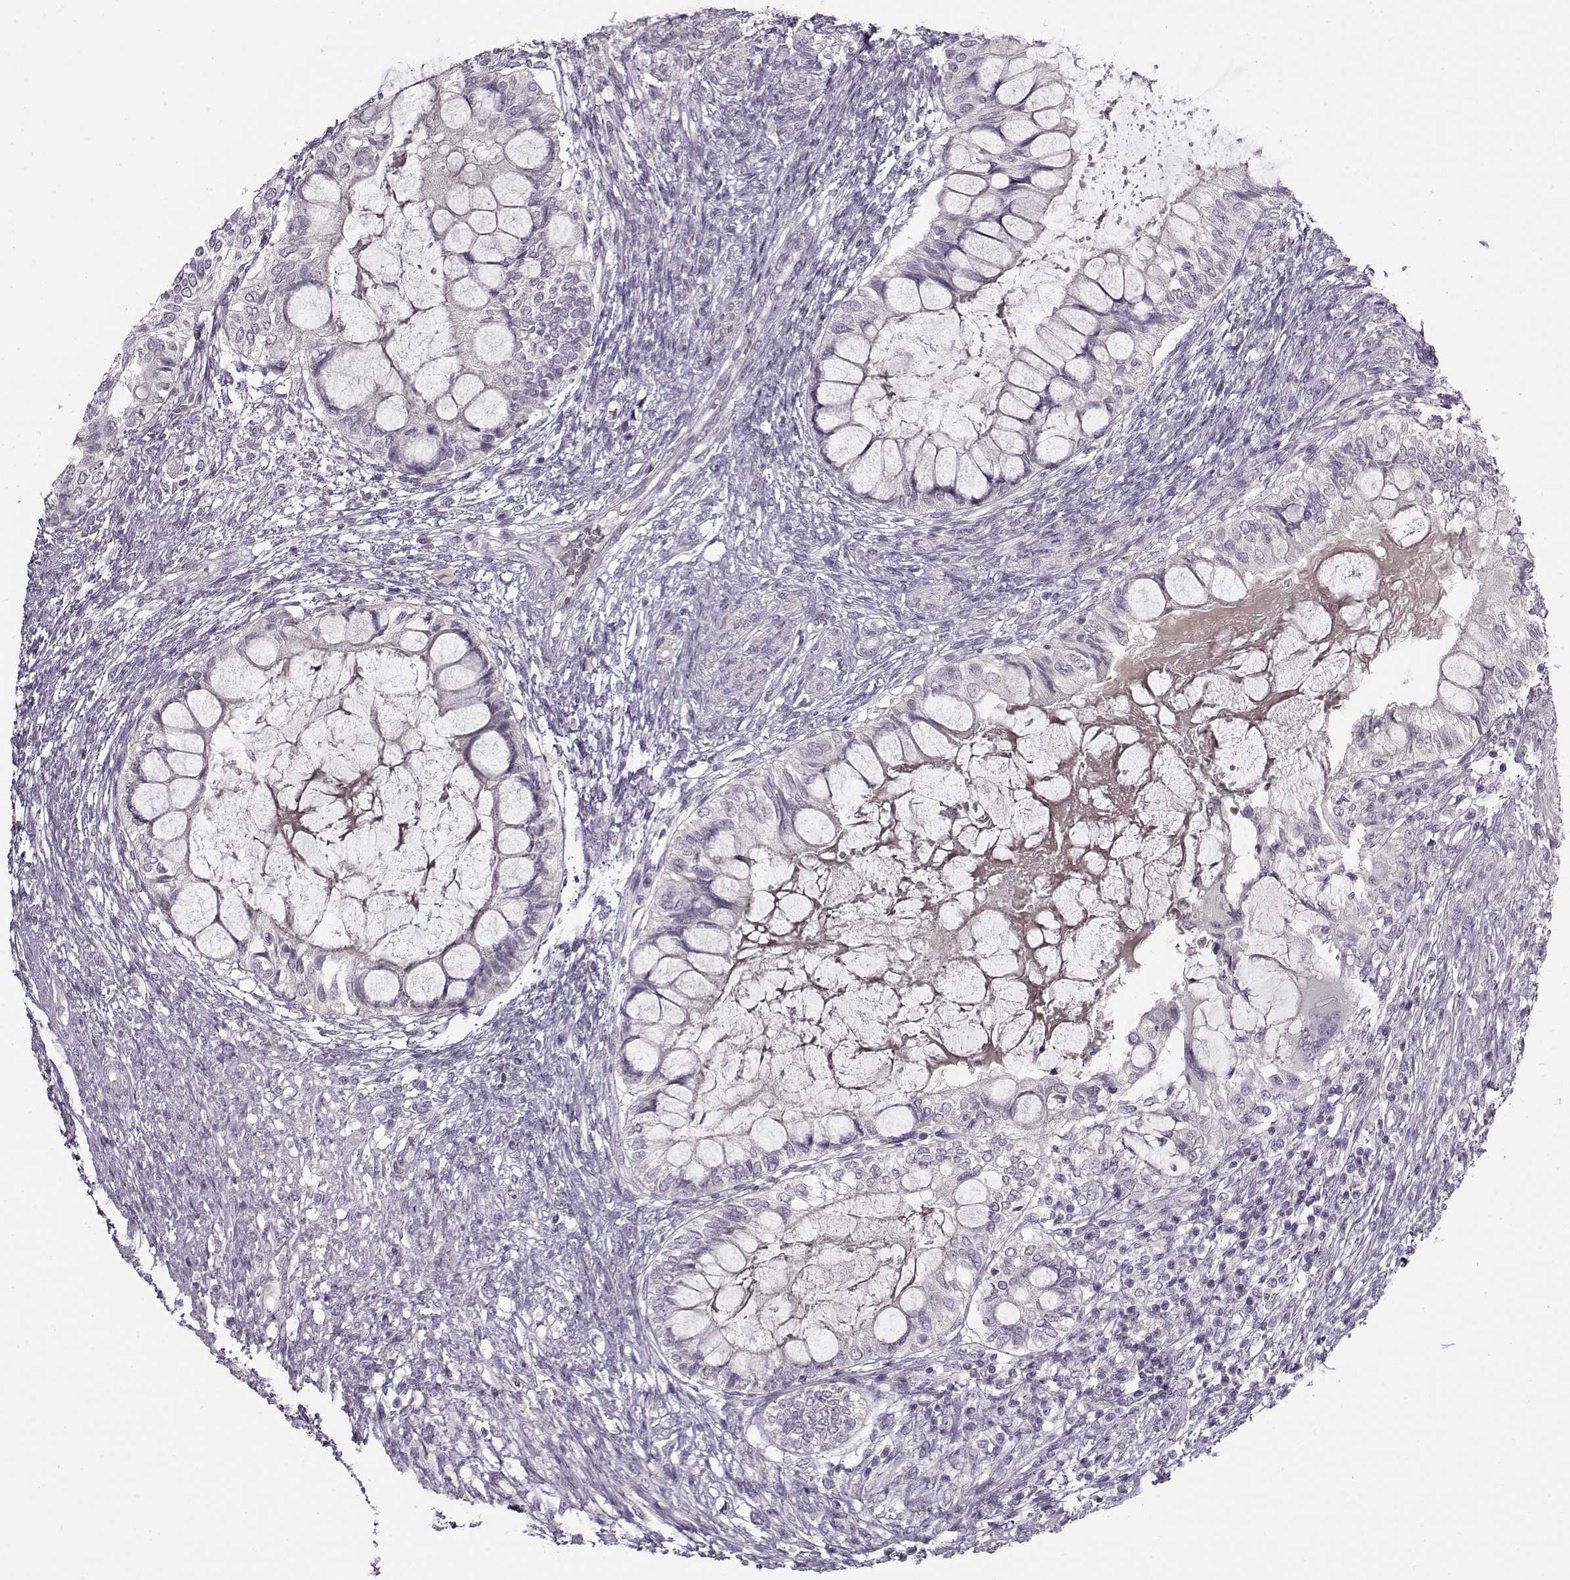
{"staining": {"intensity": "negative", "quantity": "none", "location": "none"}, "tissue": "testis cancer", "cell_type": "Tumor cells", "image_type": "cancer", "snomed": [{"axis": "morphology", "description": "Seminoma, NOS"}, {"axis": "morphology", "description": "Carcinoma, Embryonal, NOS"}, {"axis": "topography", "description": "Testis"}], "caption": "This is an immunohistochemistry (IHC) histopathology image of testis cancer. There is no positivity in tumor cells.", "gene": "SNCA", "patient": {"sex": "male", "age": 41}}